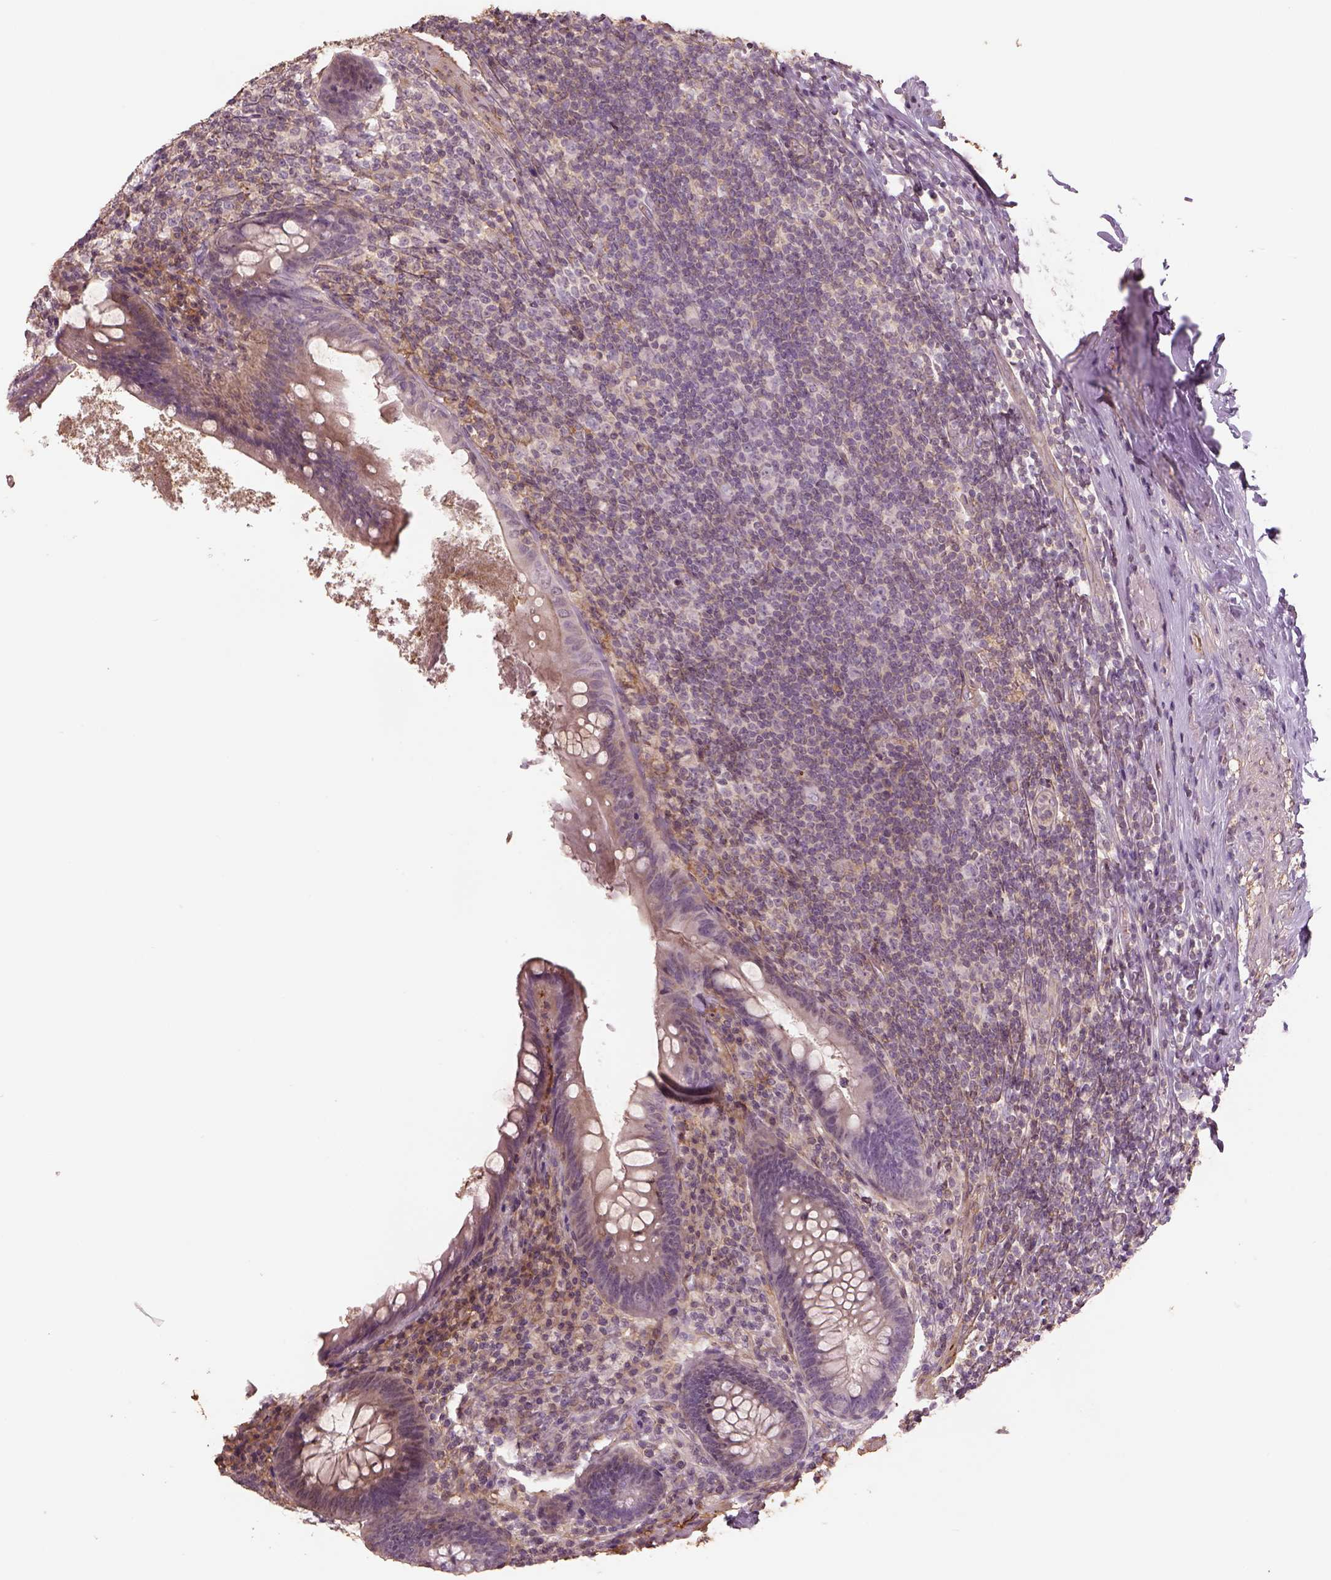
{"staining": {"intensity": "weak", "quantity": "<25%", "location": "cytoplasmic/membranous"}, "tissue": "appendix", "cell_type": "Glandular cells", "image_type": "normal", "snomed": [{"axis": "morphology", "description": "Normal tissue, NOS"}, {"axis": "topography", "description": "Appendix"}], "caption": "Photomicrograph shows no protein positivity in glandular cells of normal appendix.", "gene": "LIN7A", "patient": {"sex": "male", "age": 47}}